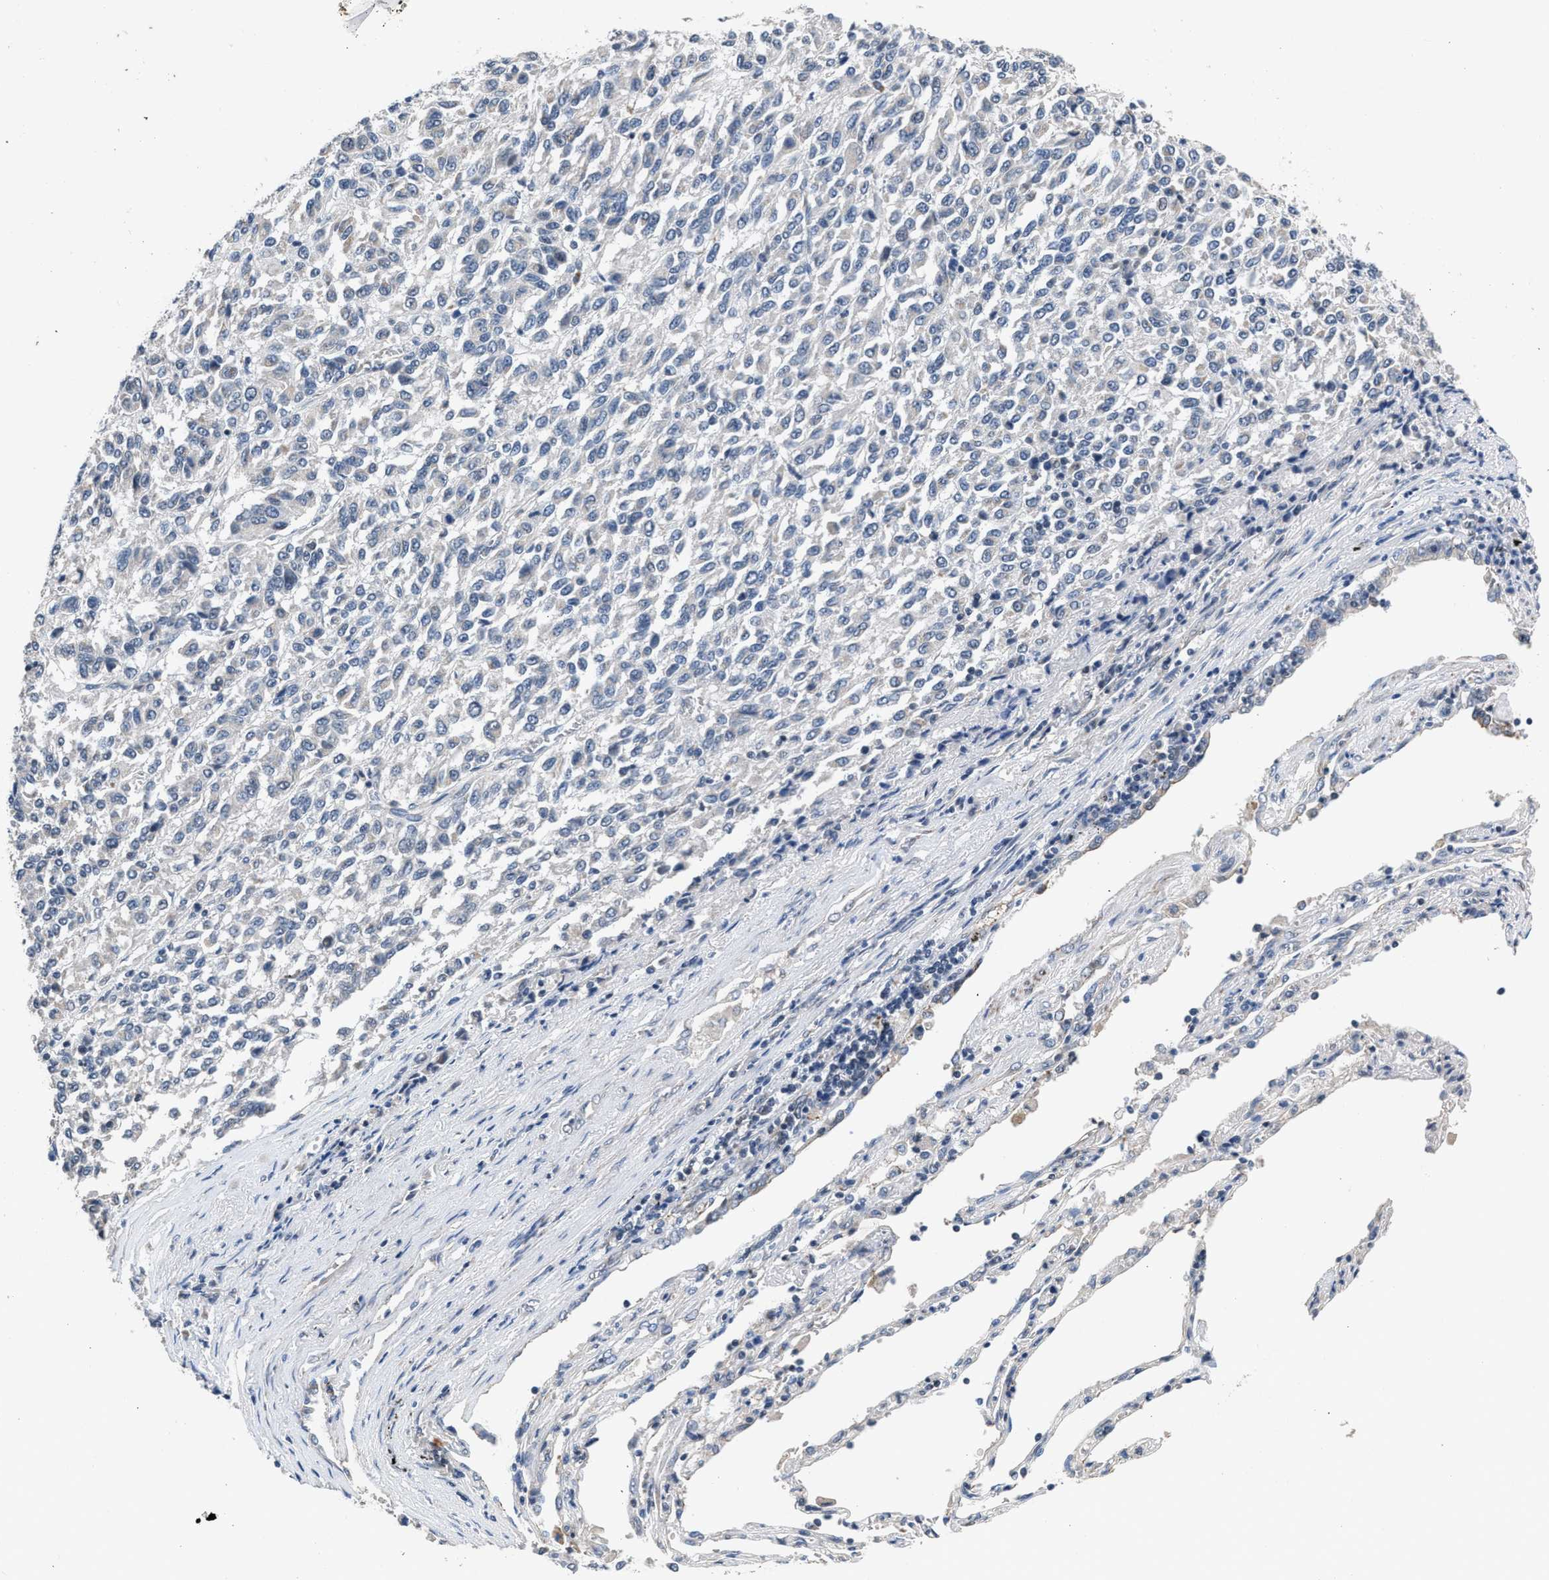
{"staining": {"intensity": "negative", "quantity": "none", "location": "none"}, "tissue": "melanoma", "cell_type": "Tumor cells", "image_type": "cancer", "snomed": [{"axis": "morphology", "description": "Malignant melanoma, Metastatic site"}, {"axis": "topography", "description": "Lung"}], "caption": "Immunohistochemistry (IHC) of melanoma demonstrates no positivity in tumor cells.", "gene": "CSF3R", "patient": {"sex": "male", "age": 64}}